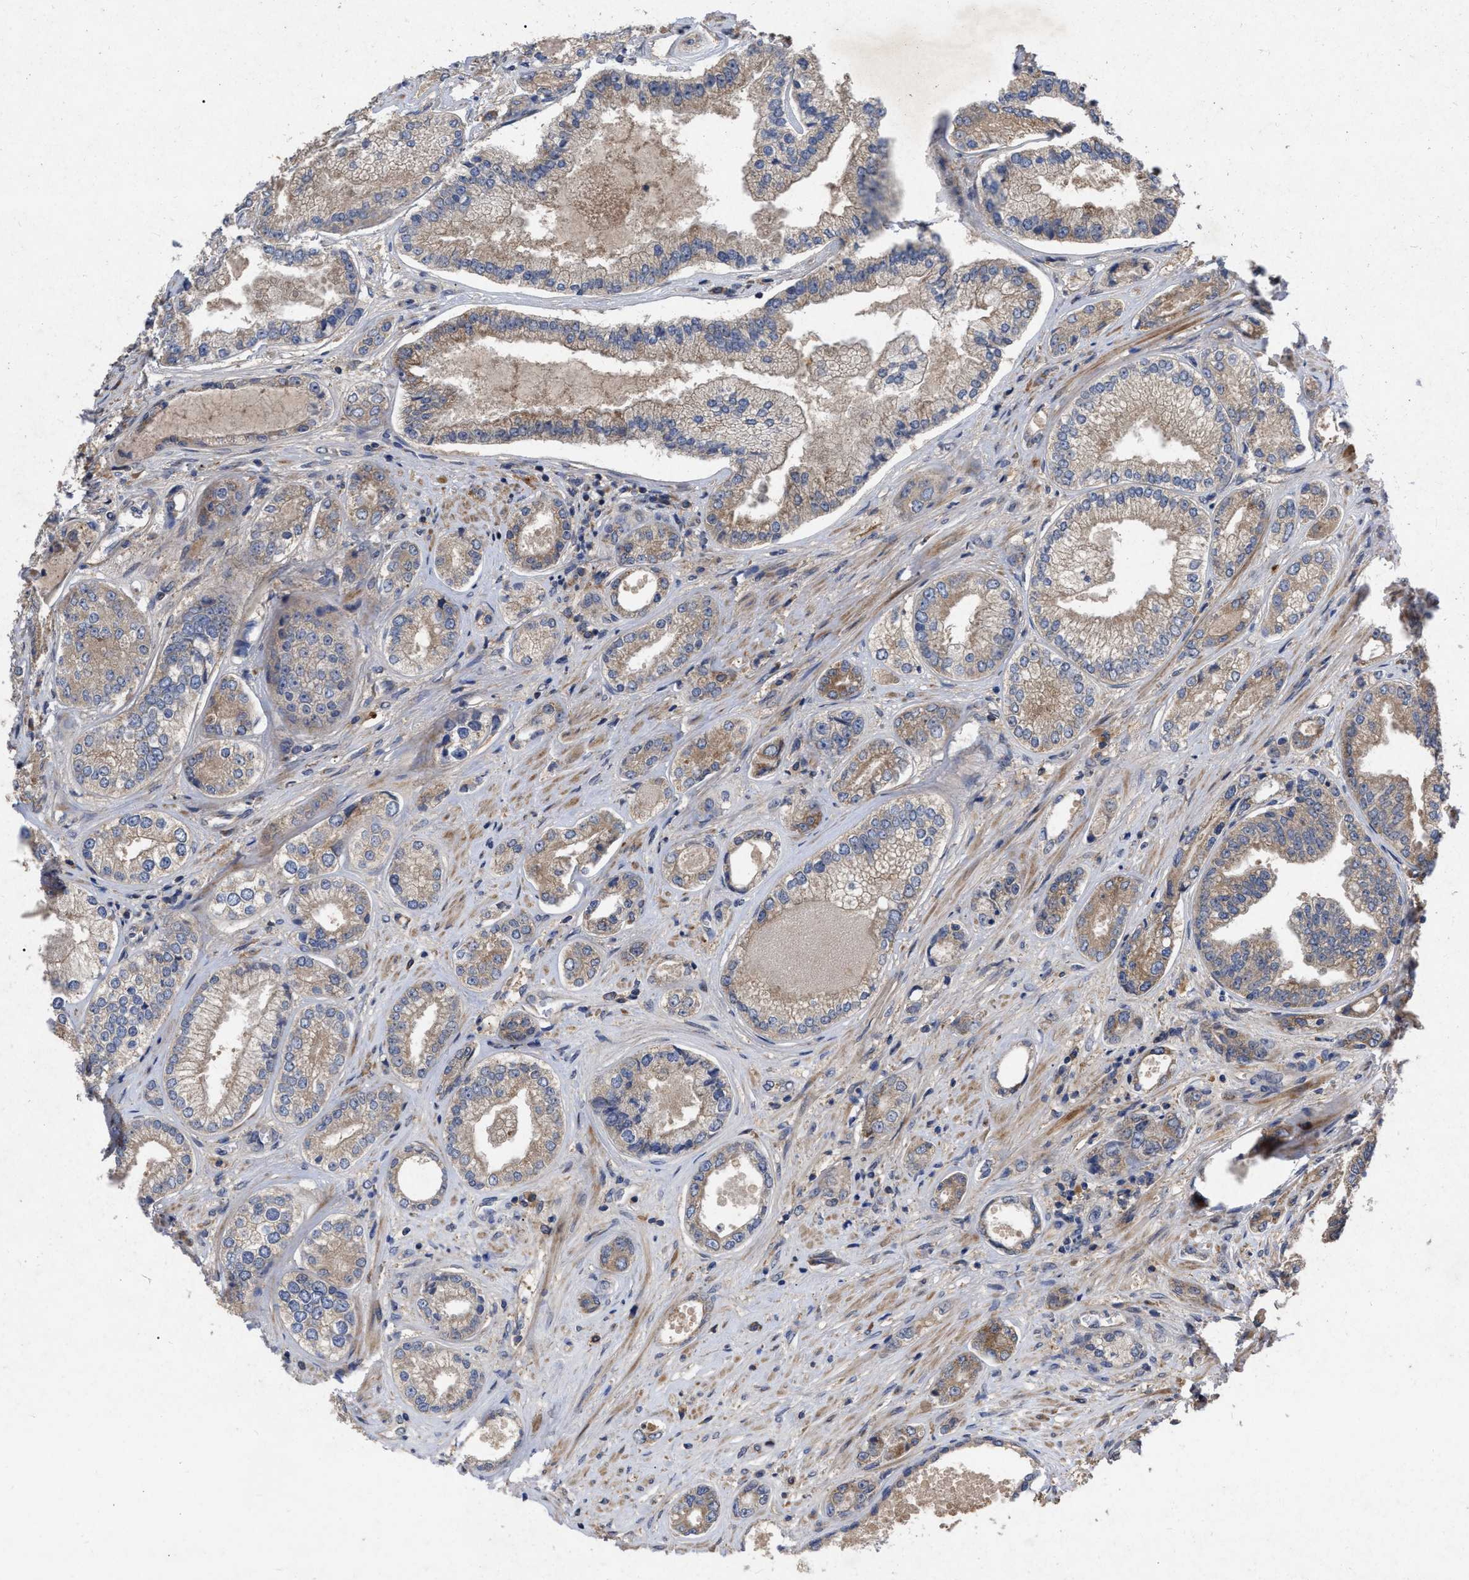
{"staining": {"intensity": "moderate", "quantity": ">75%", "location": "cytoplasmic/membranous"}, "tissue": "prostate cancer", "cell_type": "Tumor cells", "image_type": "cancer", "snomed": [{"axis": "morphology", "description": "Adenocarcinoma, High grade"}, {"axis": "topography", "description": "Prostate"}], "caption": "Immunohistochemistry (IHC) image of neoplastic tissue: human prostate cancer stained using immunohistochemistry exhibits medium levels of moderate protein expression localized specifically in the cytoplasmic/membranous of tumor cells, appearing as a cytoplasmic/membranous brown color.", "gene": "CDKN2C", "patient": {"sex": "male", "age": 61}}